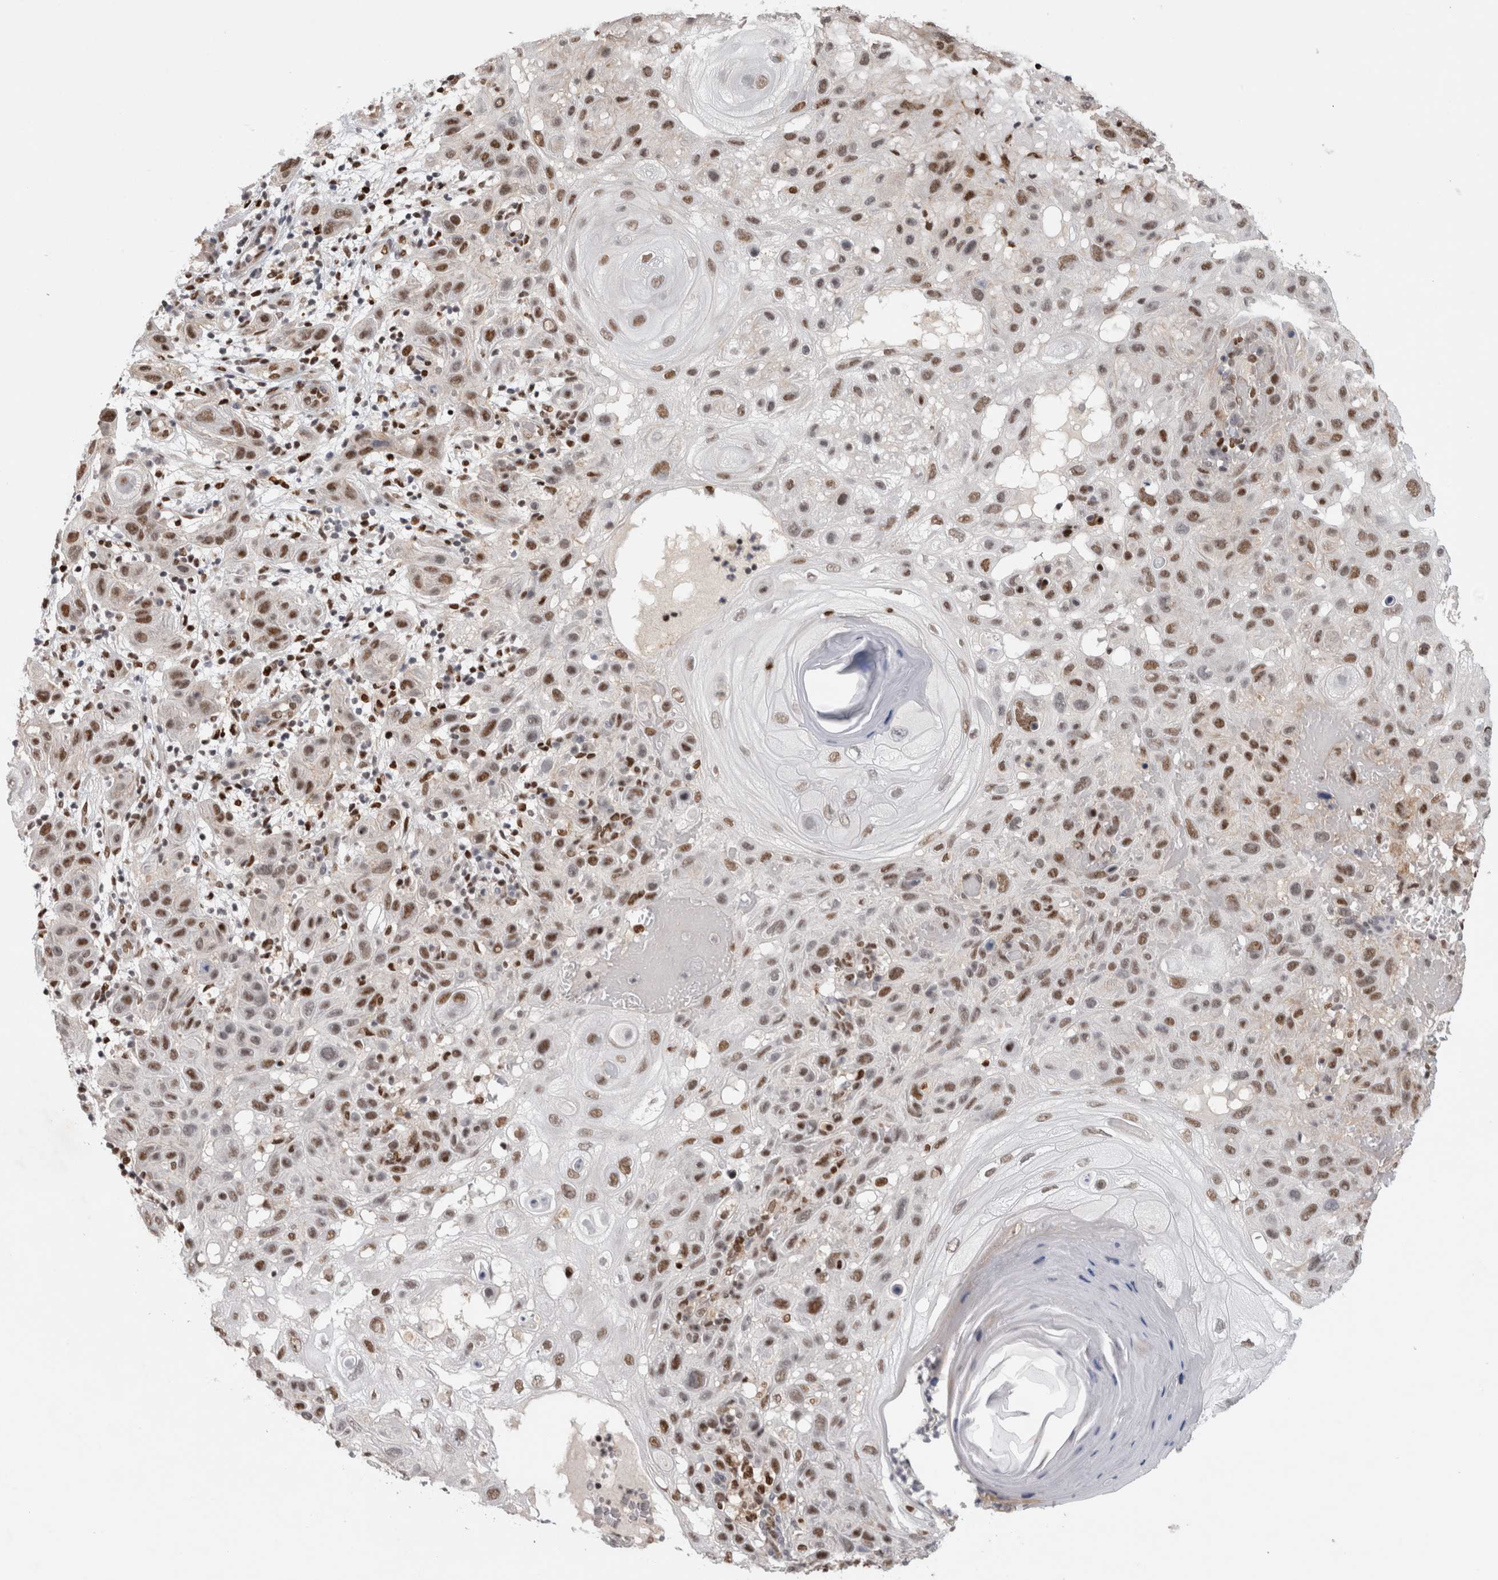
{"staining": {"intensity": "moderate", "quantity": ">75%", "location": "nuclear"}, "tissue": "skin cancer", "cell_type": "Tumor cells", "image_type": "cancer", "snomed": [{"axis": "morphology", "description": "Normal tissue, NOS"}, {"axis": "morphology", "description": "Squamous cell carcinoma, NOS"}, {"axis": "topography", "description": "Skin"}], "caption": "About >75% of tumor cells in skin squamous cell carcinoma display moderate nuclear protein positivity as visualized by brown immunohistochemical staining.", "gene": "SRARP", "patient": {"sex": "female", "age": 96}}